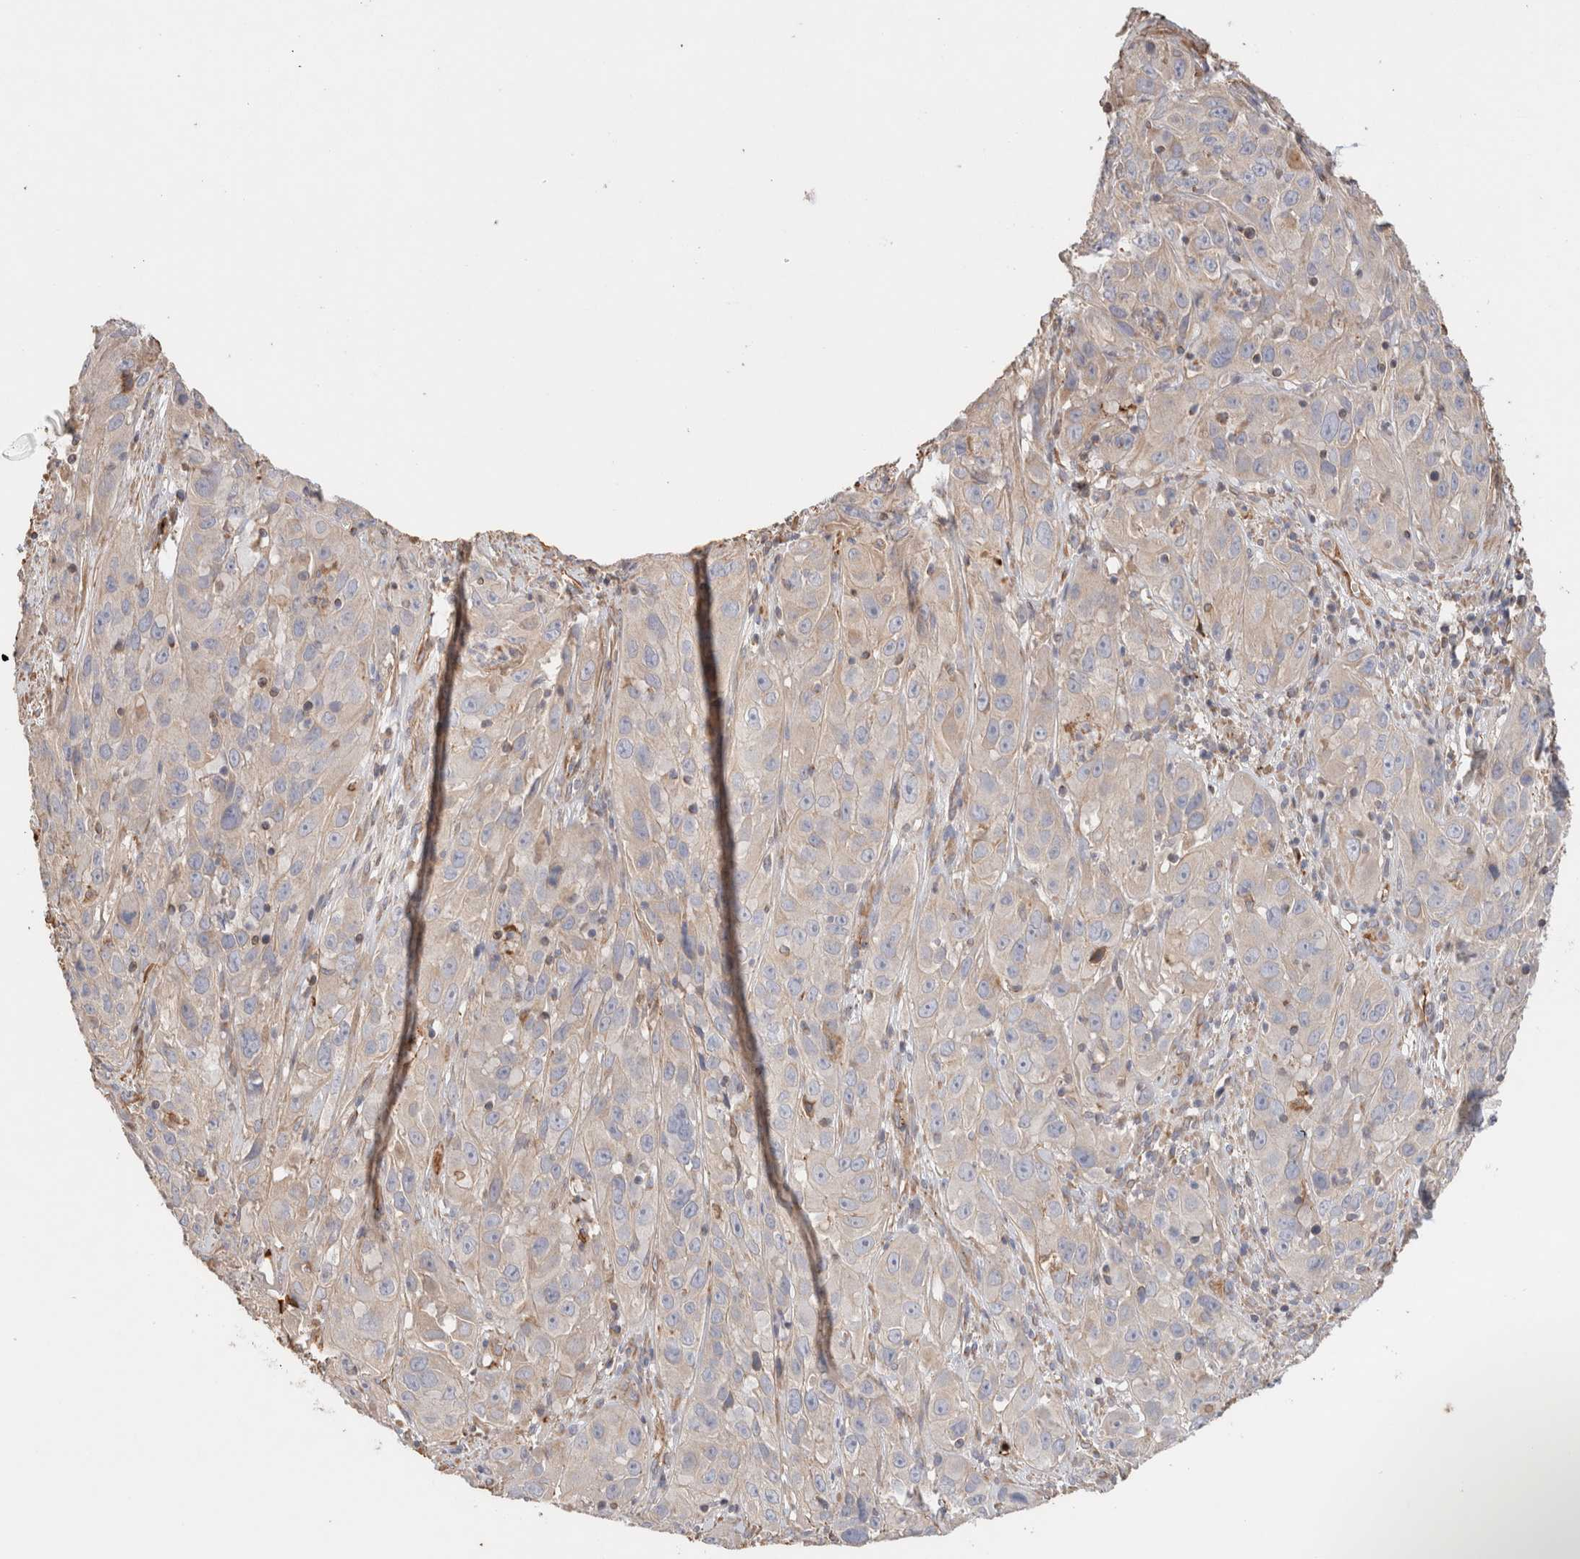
{"staining": {"intensity": "negative", "quantity": "none", "location": "none"}, "tissue": "cervical cancer", "cell_type": "Tumor cells", "image_type": "cancer", "snomed": [{"axis": "morphology", "description": "Squamous cell carcinoma, NOS"}, {"axis": "topography", "description": "Cervix"}], "caption": "This micrograph is of squamous cell carcinoma (cervical) stained with immunohistochemistry (IHC) to label a protein in brown with the nuclei are counter-stained blue. There is no expression in tumor cells. (DAB immunohistochemistry (IHC), high magnification).", "gene": "PROS1", "patient": {"sex": "female", "age": 32}}